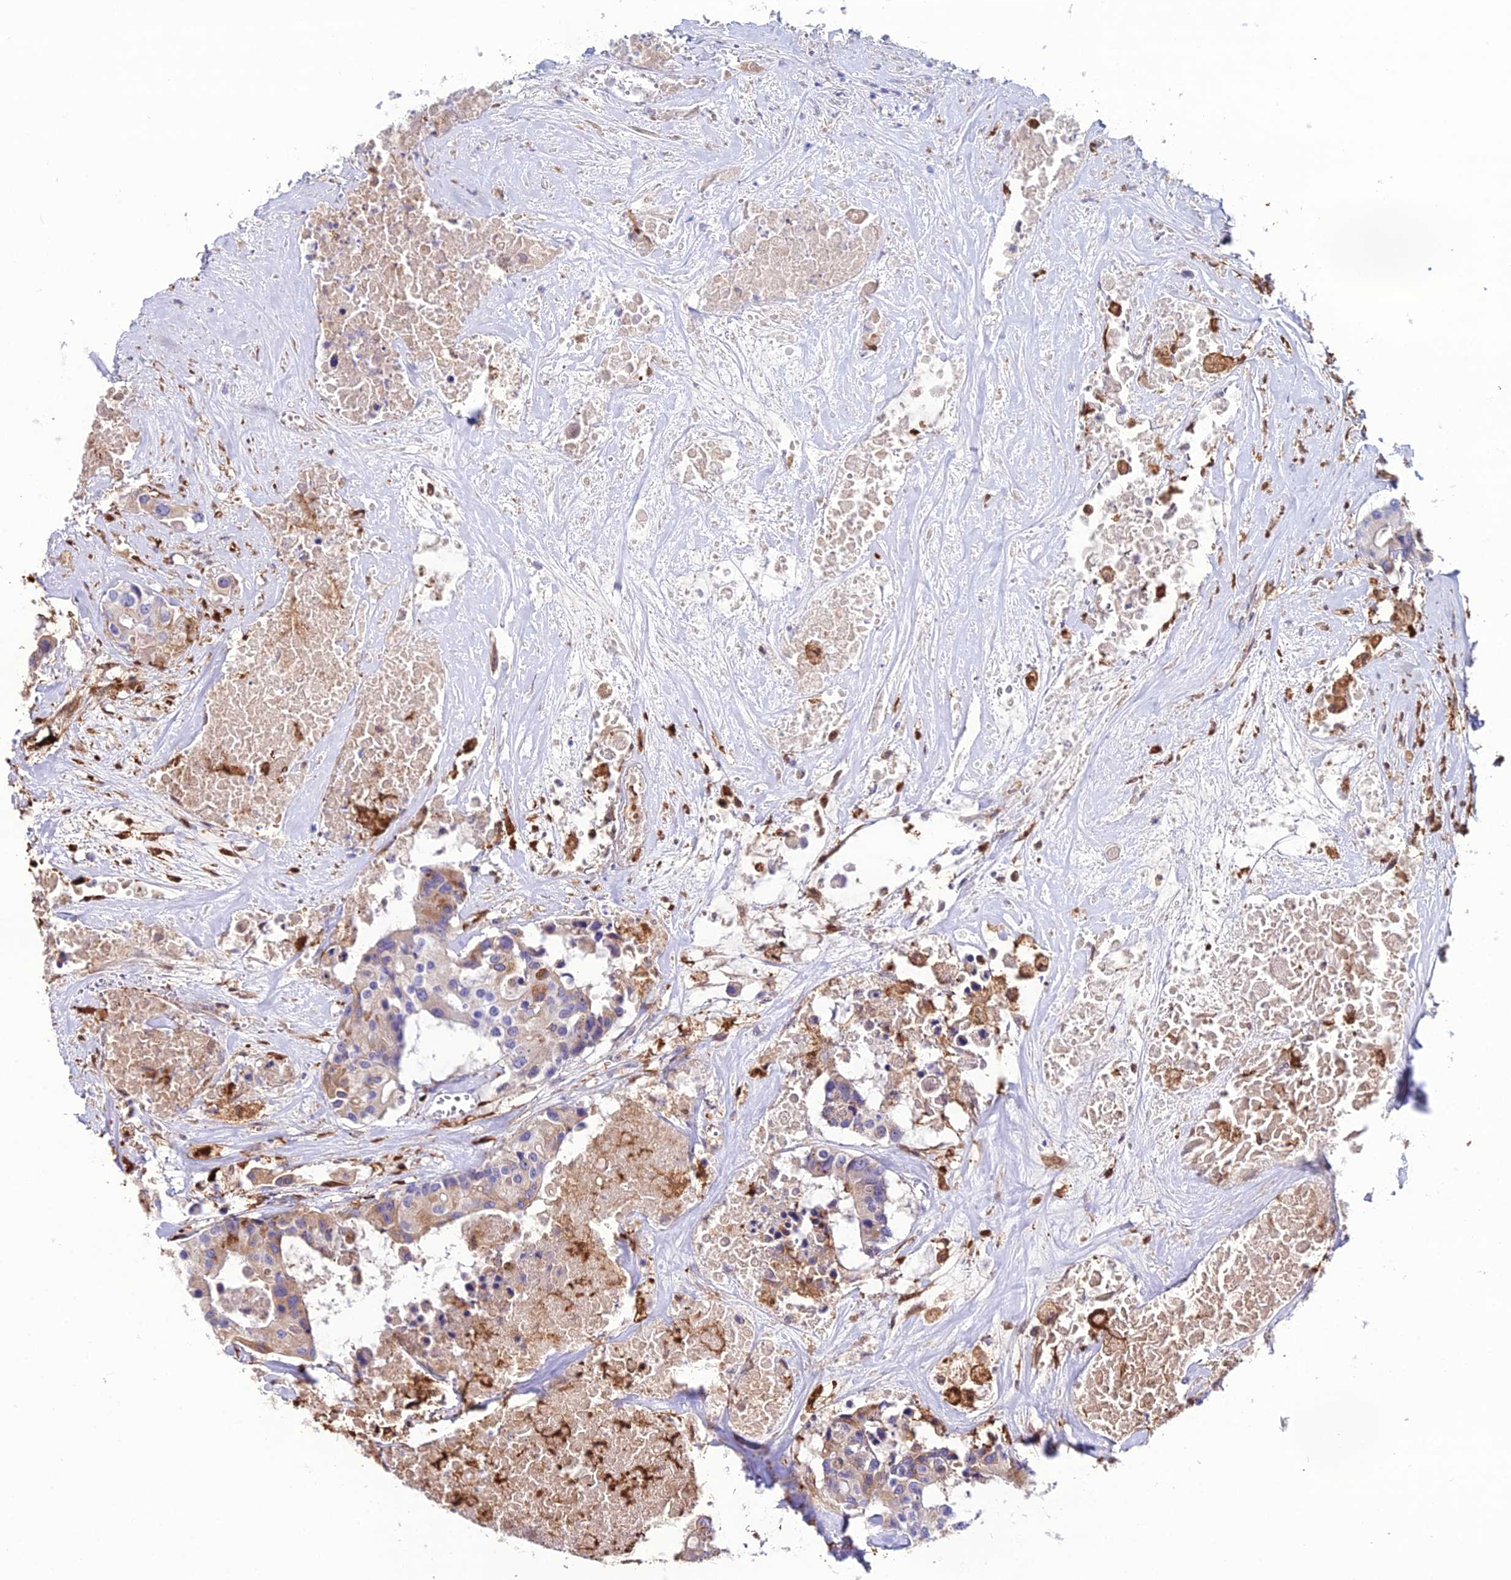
{"staining": {"intensity": "moderate", "quantity": "<25%", "location": "cytoplasmic/membranous"}, "tissue": "colorectal cancer", "cell_type": "Tumor cells", "image_type": "cancer", "snomed": [{"axis": "morphology", "description": "Adenocarcinoma, NOS"}, {"axis": "topography", "description": "Colon"}], "caption": "A low amount of moderate cytoplasmic/membranous staining is seen in approximately <25% of tumor cells in colorectal cancer tissue.", "gene": "MB21D2", "patient": {"sex": "male", "age": 77}}